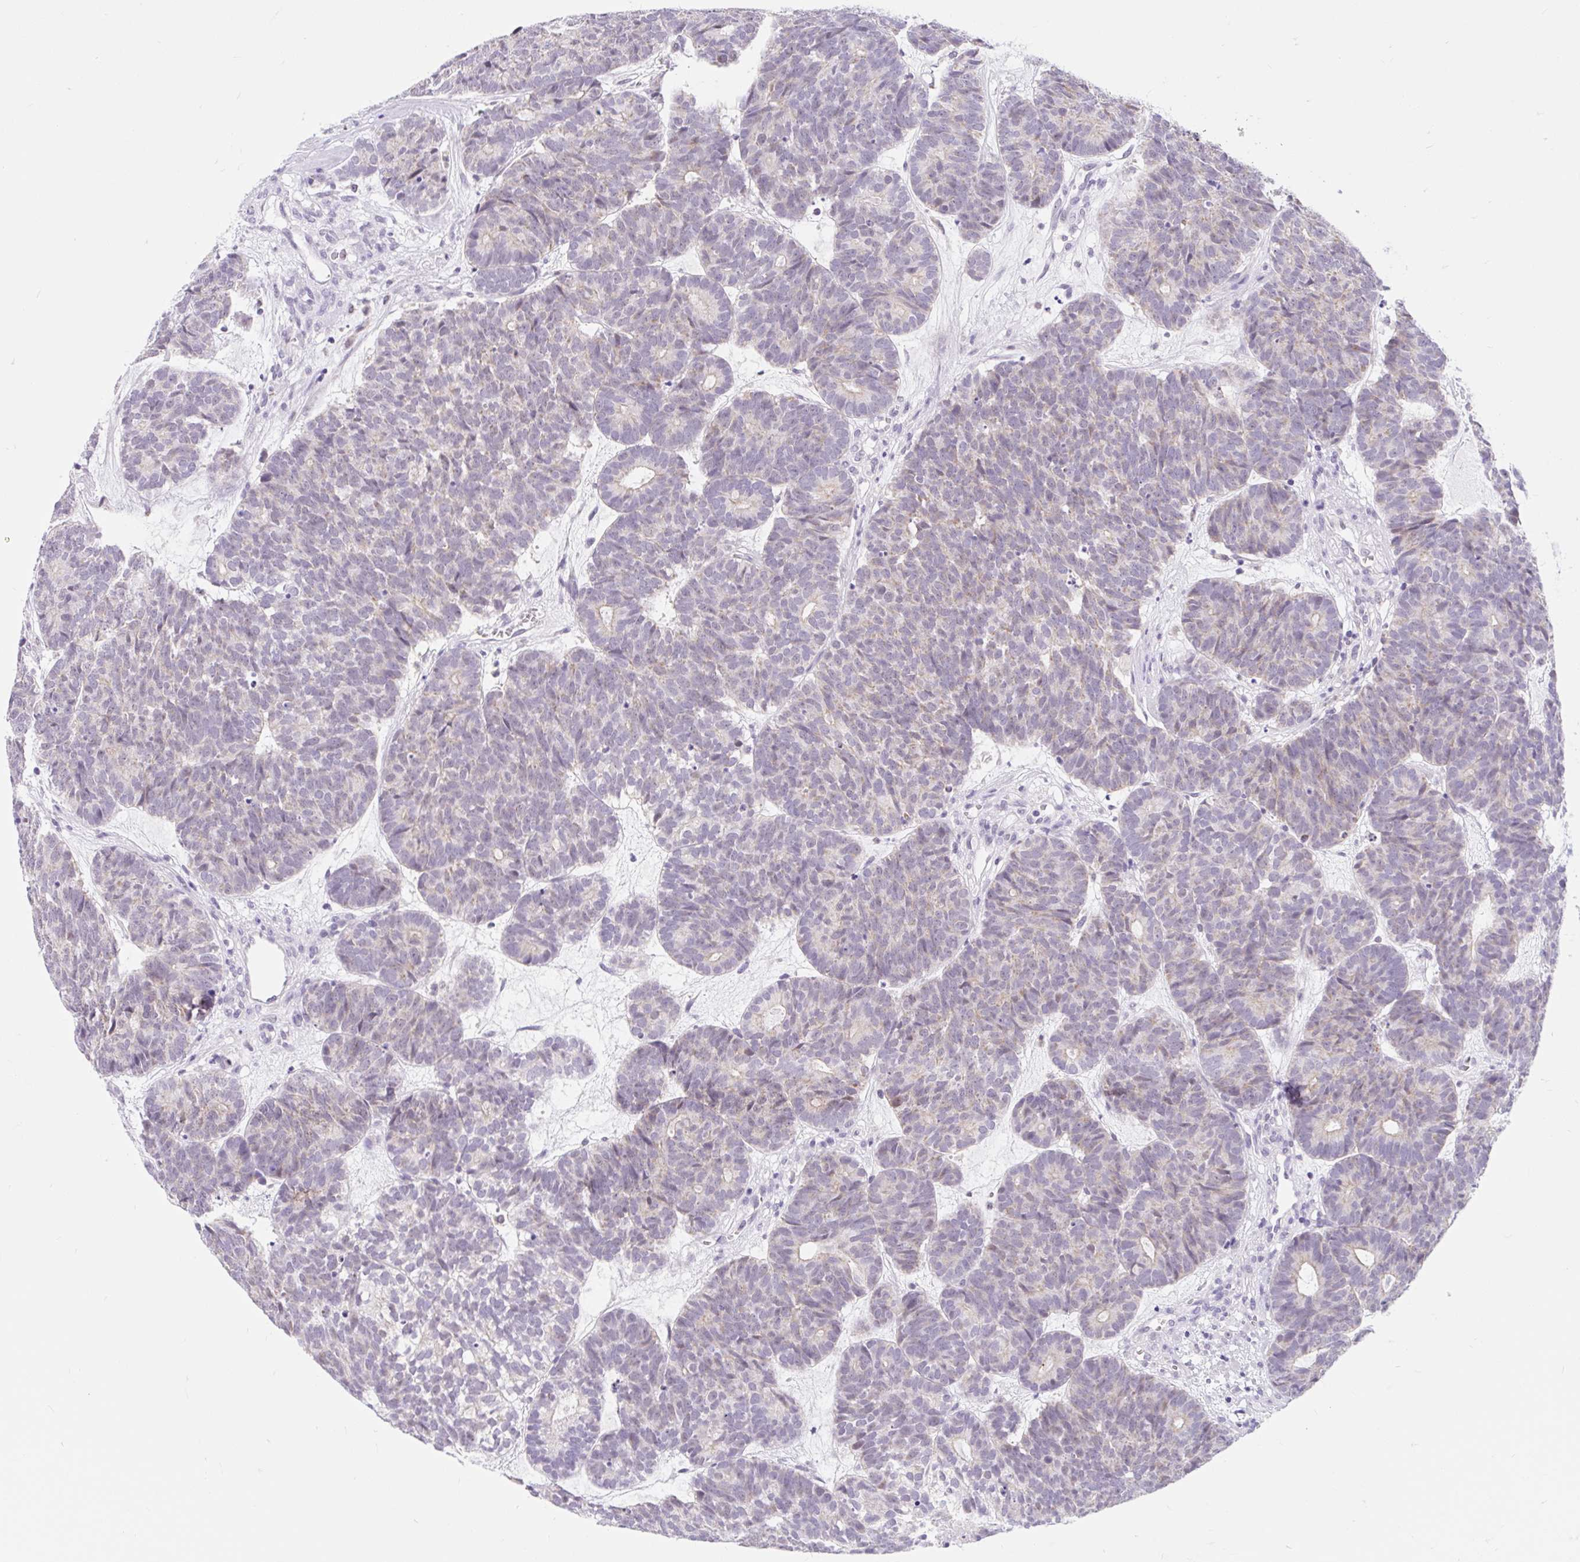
{"staining": {"intensity": "negative", "quantity": "none", "location": "none"}, "tissue": "head and neck cancer", "cell_type": "Tumor cells", "image_type": "cancer", "snomed": [{"axis": "morphology", "description": "Adenocarcinoma, NOS"}, {"axis": "topography", "description": "Head-Neck"}], "caption": "An image of head and neck cancer (adenocarcinoma) stained for a protein displays no brown staining in tumor cells.", "gene": "ITPK1", "patient": {"sex": "female", "age": 81}}